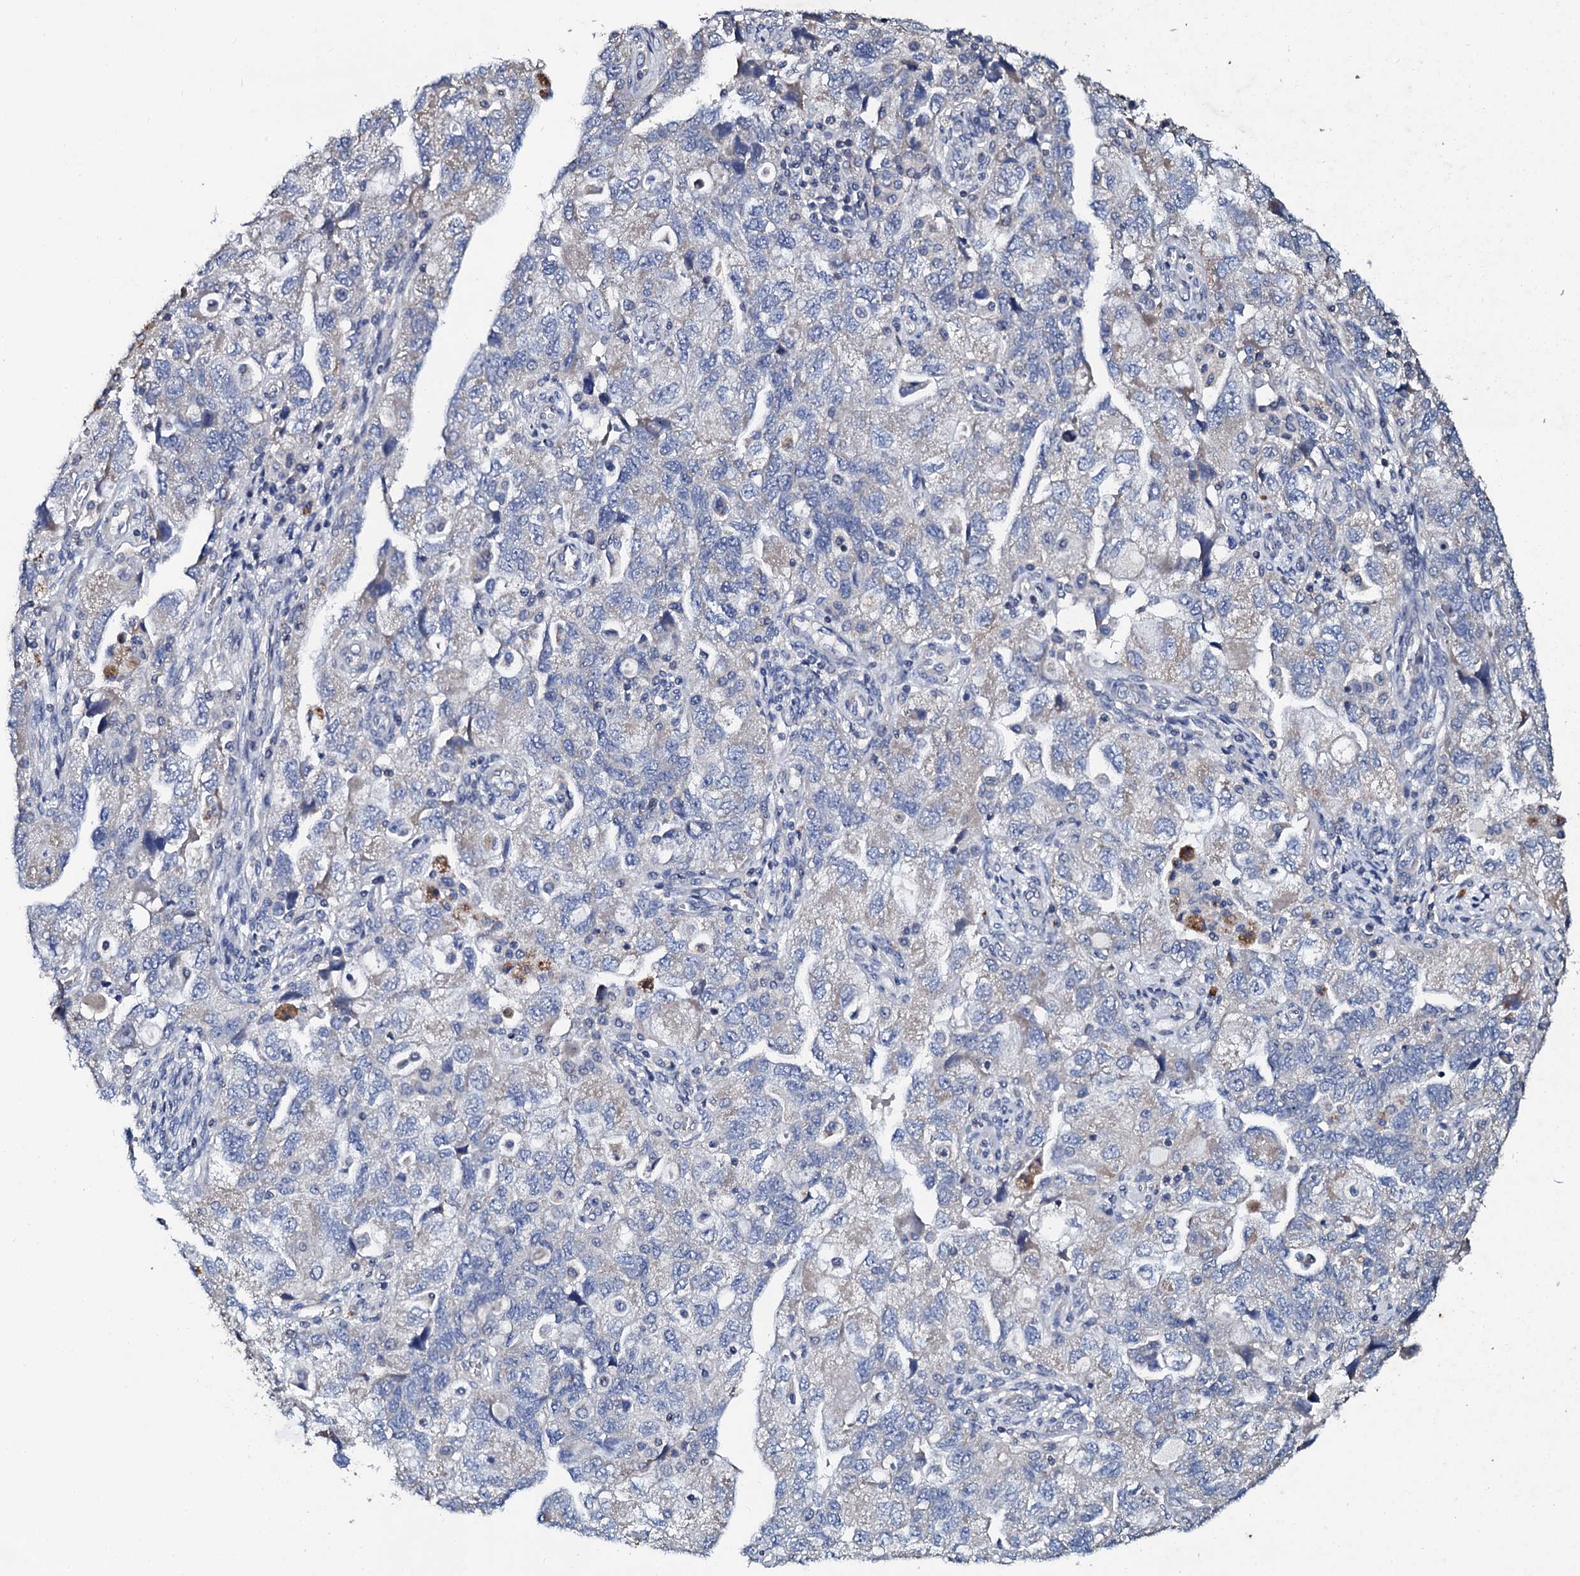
{"staining": {"intensity": "weak", "quantity": "<25%", "location": "cytoplasmic/membranous"}, "tissue": "ovarian cancer", "cell_type": "Tumor cells", "image_type": "cancer", "snomed": [{"axis": "morphology", "description": "Carcinoma, NOS"}, {"axis": "morphology", "description": "Cystadenocarcinoma, serous, NOS"}, {"axis": "topography", "description": "Ovary"}], "caption": "Immunohistochemical staining of ovarian cancer exhibits no significant staining in tumor cells.", "gene": "SLC37A4", "patient": {"sex": "female", "age": 69}}